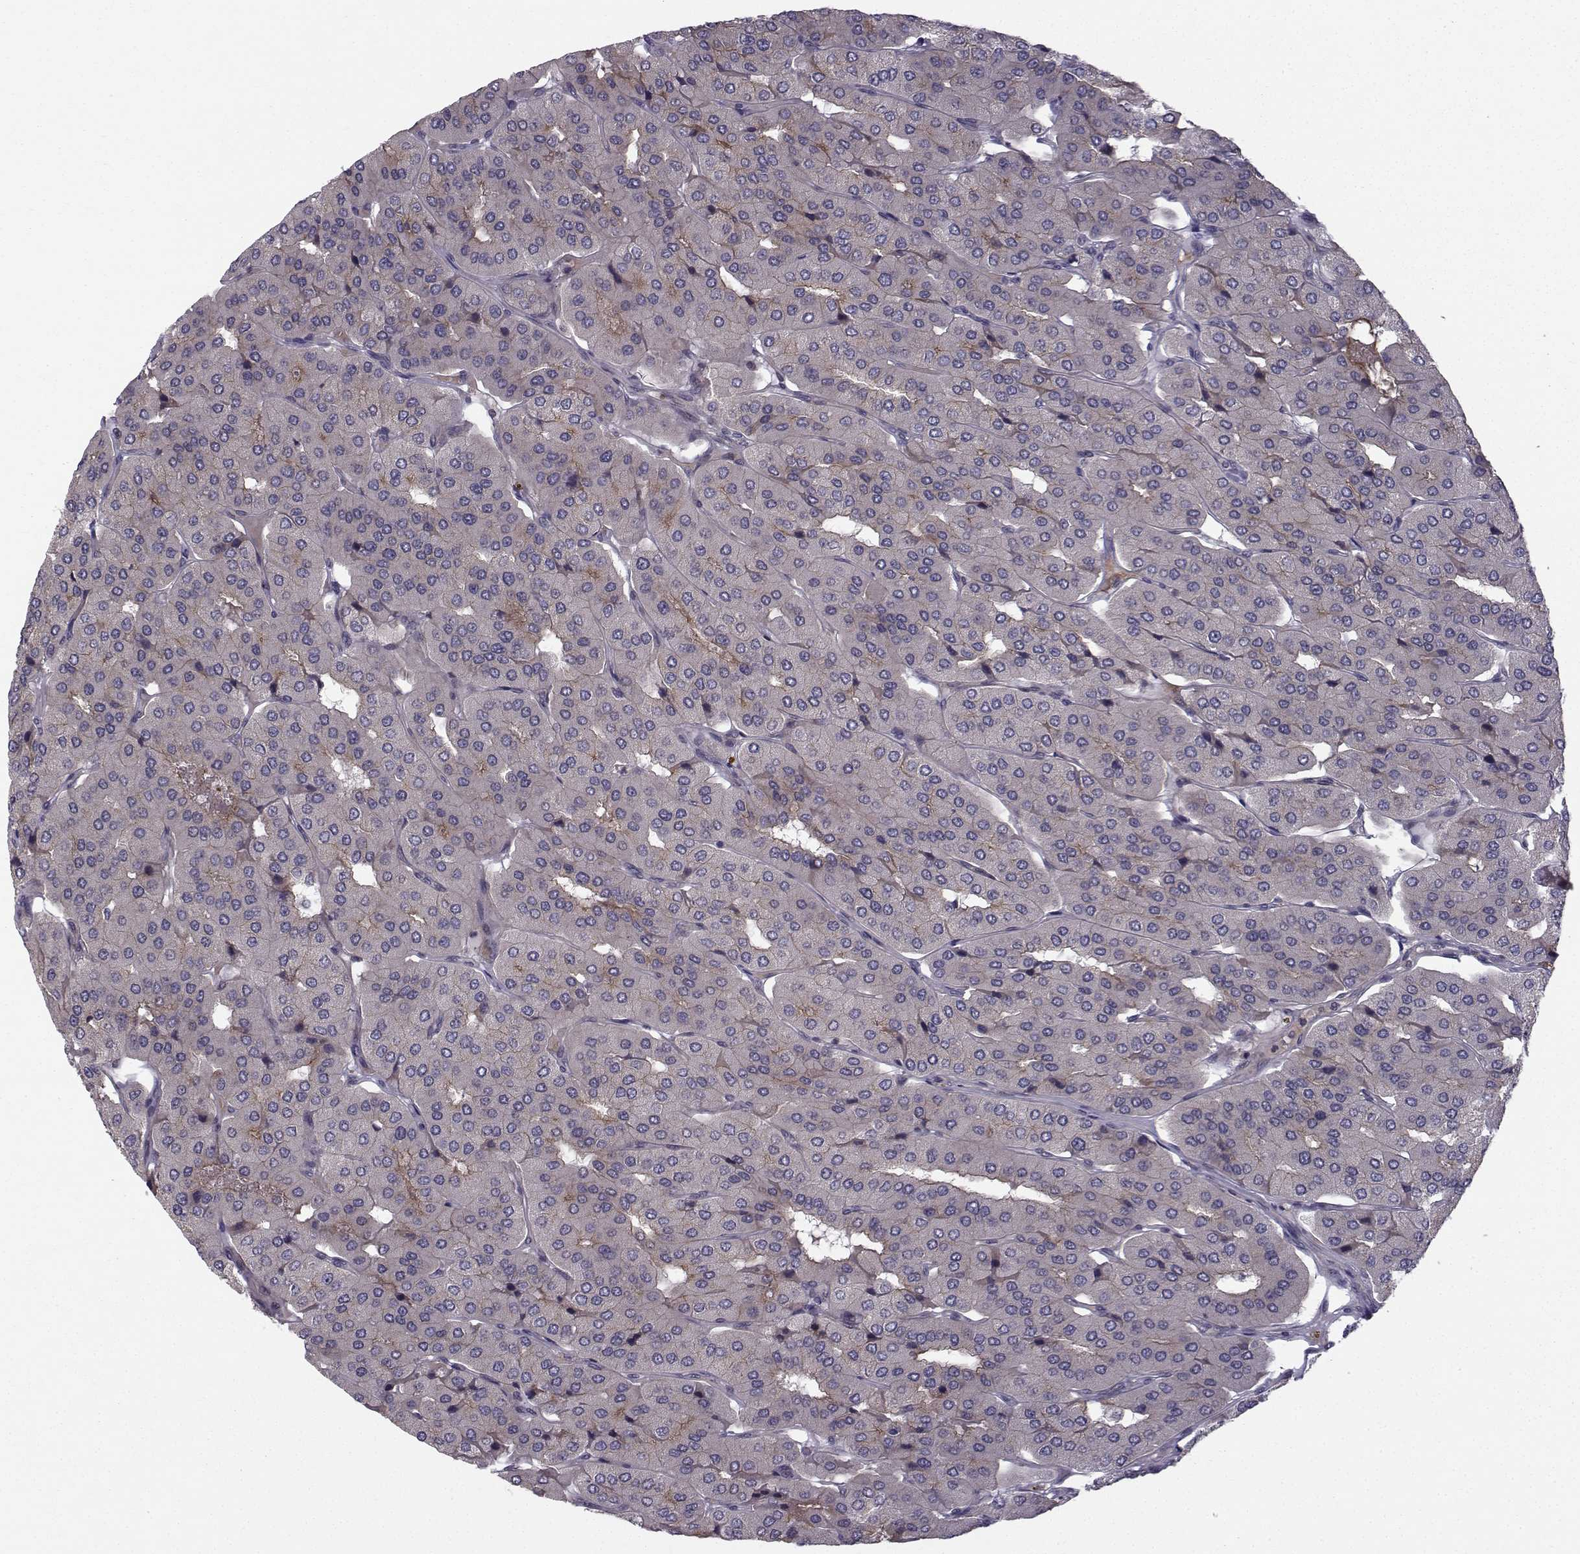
{"staining": {"intensity": "weak", "quantity": "25%-75%", "location": "cytoplasmic/membranous"}, "tissue": "parathyroid gland", "cell_type": "Glandular cells", "image_type": "normal", "snomed": [{"axis": "morphology", "description": "Normal tissue, NOS"}, {"axis": "morphology", "description": "Adenoma, NOS"}, {"axis": "topography", "description": "Parathyroid gland"}], "caption": "Immunohistochemical staining of benign parathyroid gland exhibits weak cytoplasmic/membranous protein expression in about 25%-75% of glandular cells.", "gene": "APC", "patient": {"sex": "female", "age": 86}}